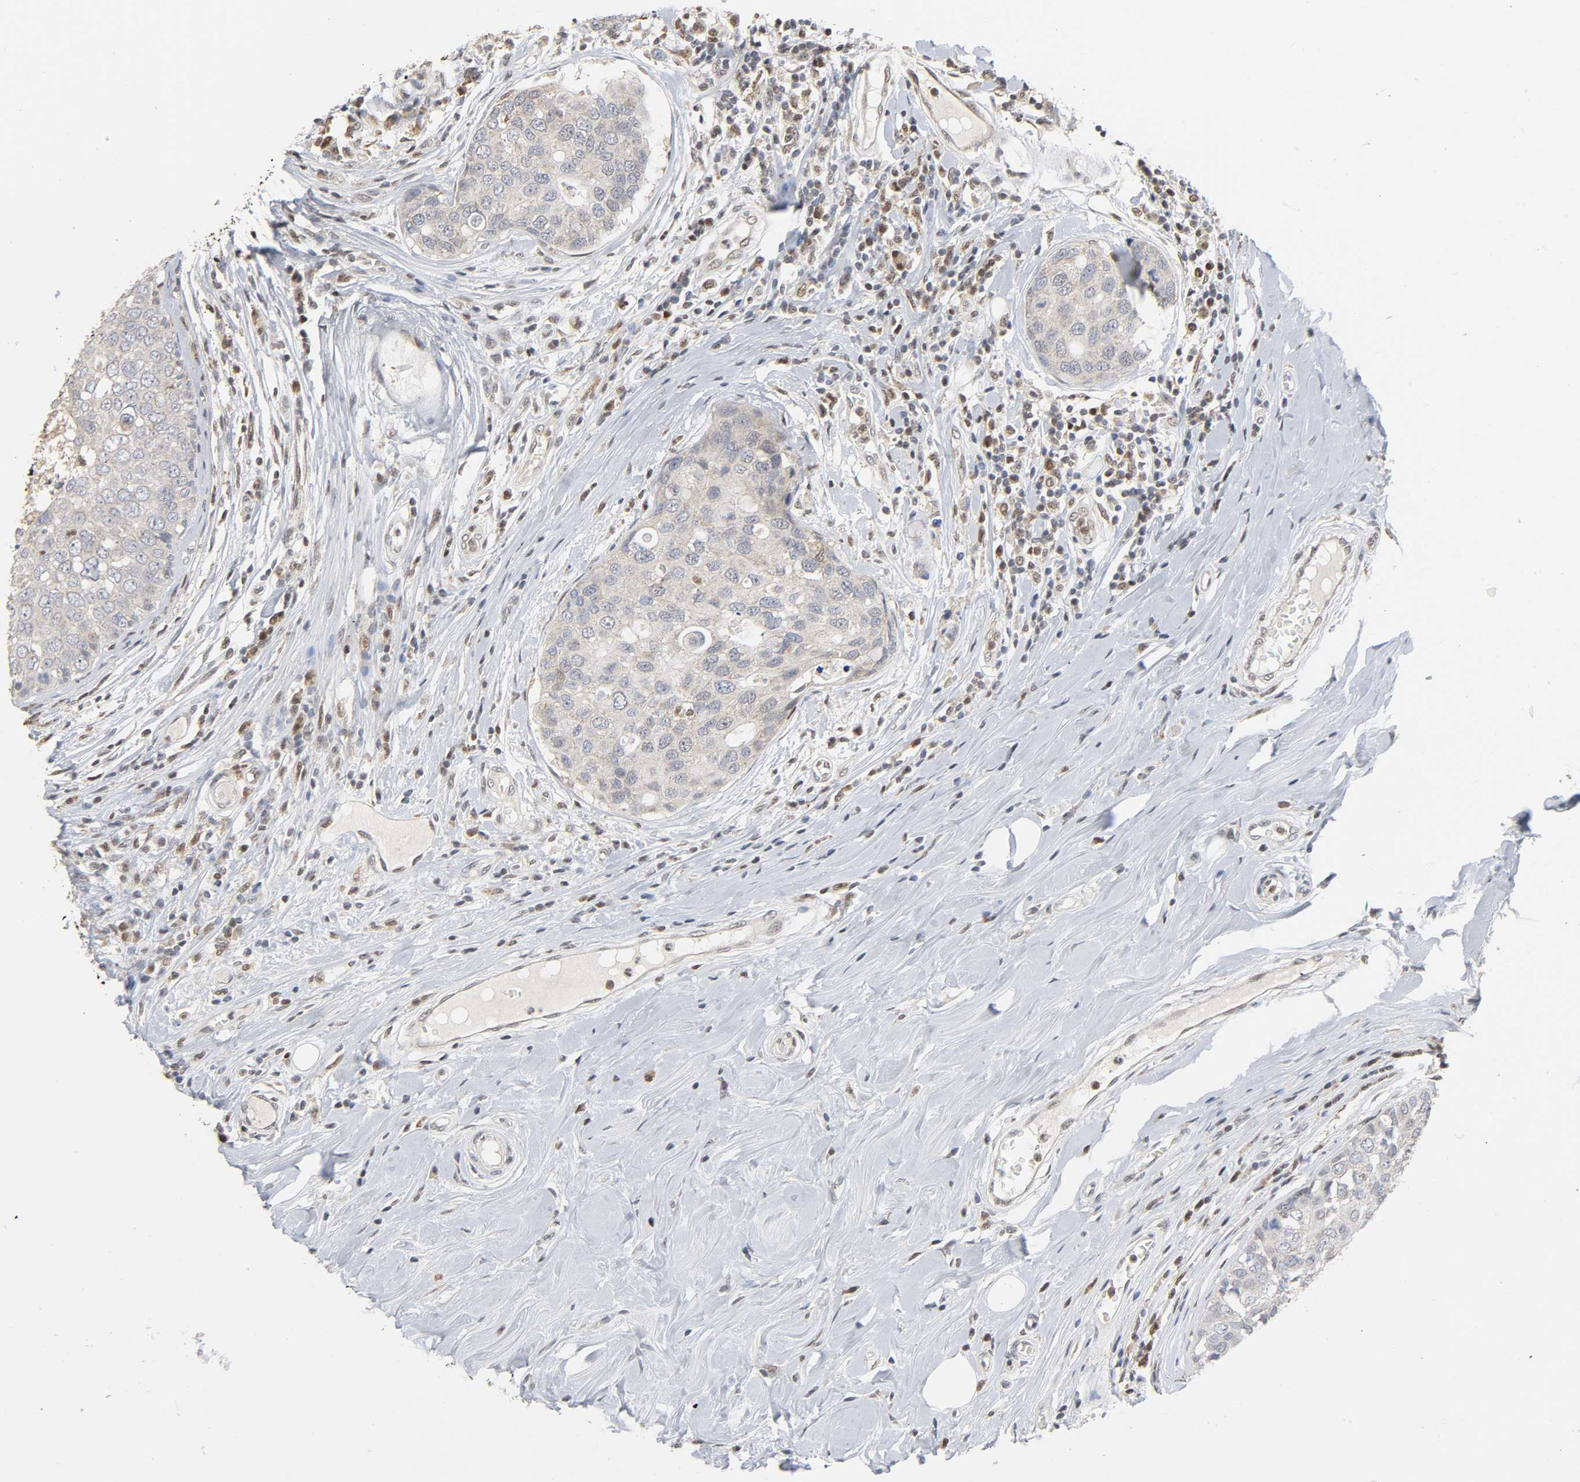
{"staining": {"intensity": "negative", "quantity": "none", "location": "none"}, "tissue": "breast cancer", "cell_type": "Tumor cells", "image_type": "cancer", "snomed": [{"axis": "morphology", "description": "Duct carcinoma"}, {"axis": "topography", "description": "Breast"}], "caption": "Breast cancer (invasive ductal carcinoma) stained for a protein using immunohistochemistry (IHC) reveals no expression tumor cells.", "gene": "KAT2B", "patient": {"sex": "female", "age": 27}}